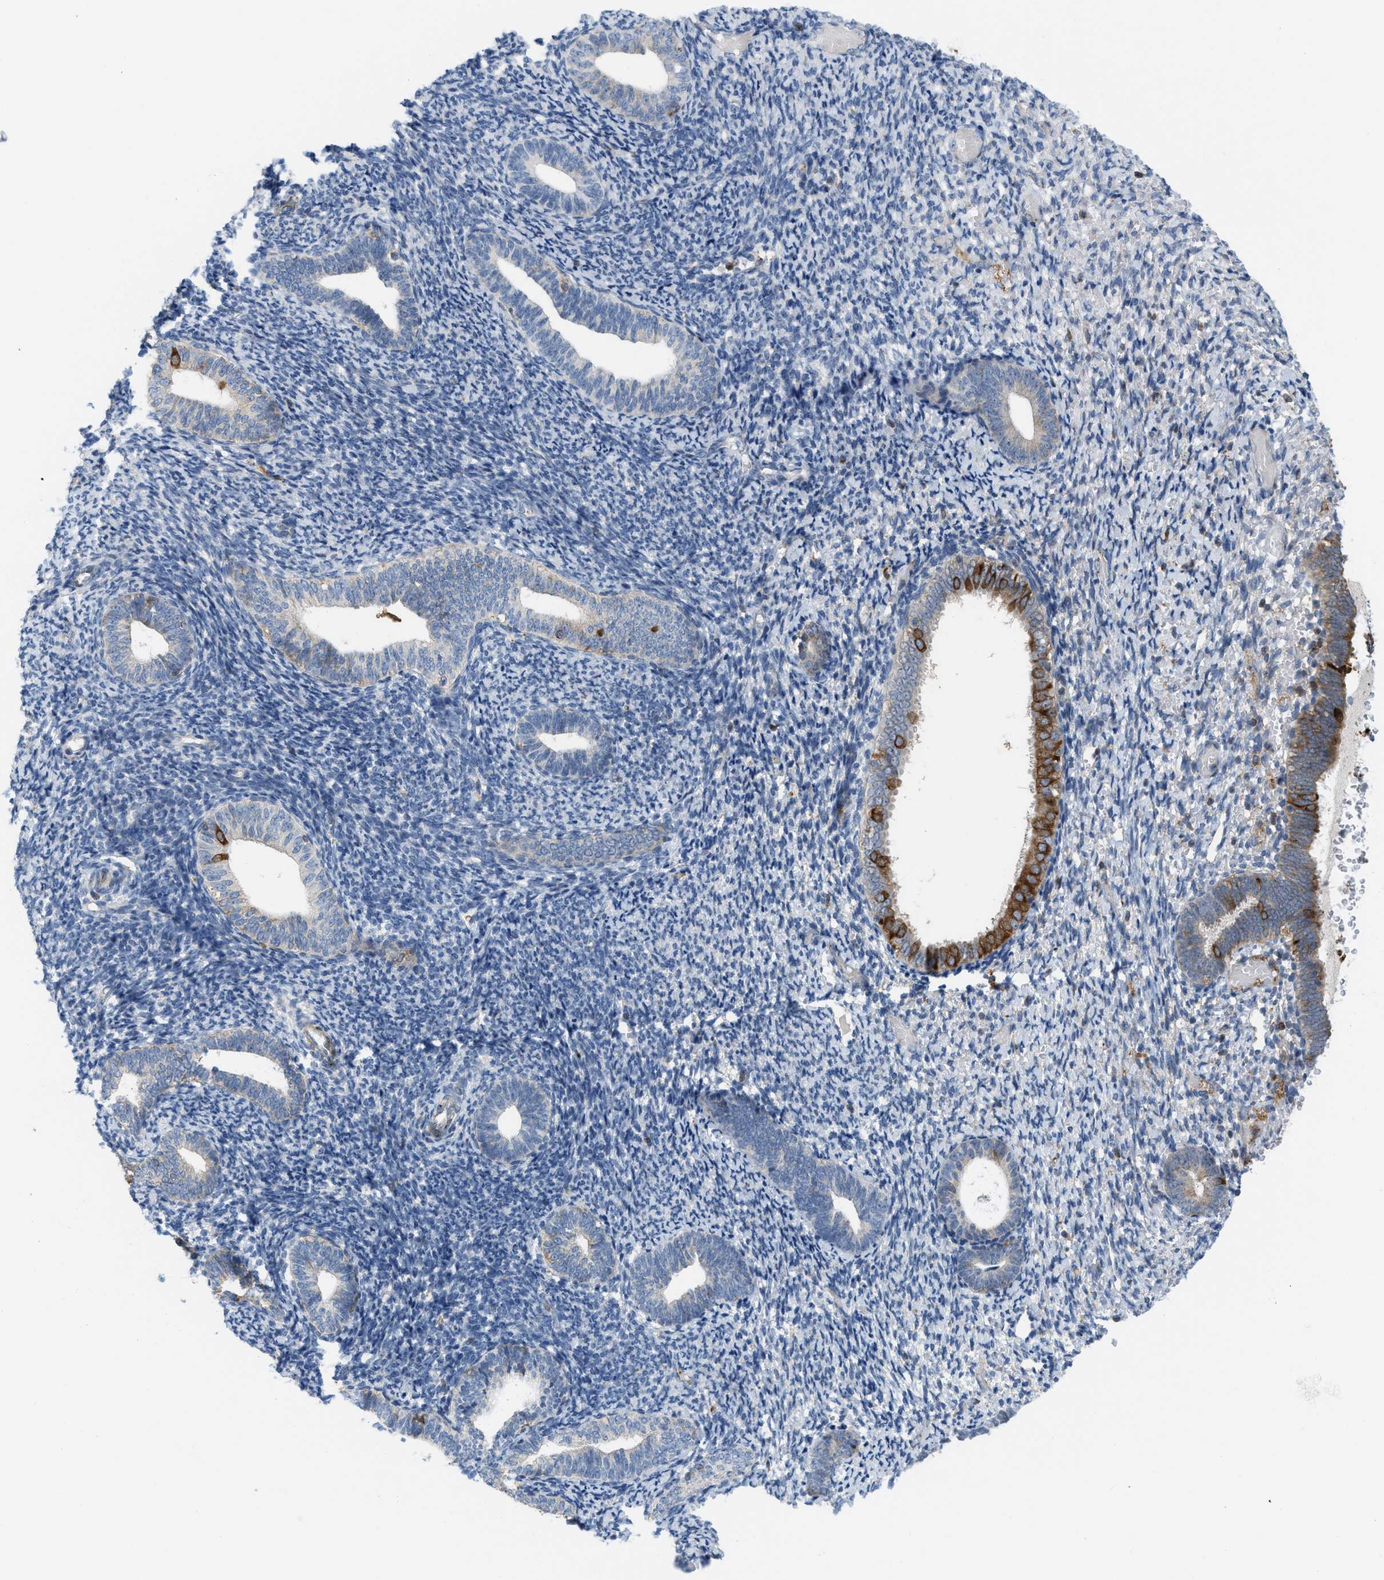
{"staining": {"intensity": "negative", "quantity": "none", "location": "none"}, "tissue": "endometrium", "cell_type": "Cells in endometrial stroma", "image_type": "normal", "snomed": [{"axis": "morphology", "description": "Normal tissue, NOS"}, {"axis": "topography", "description": "Endometrium"}], "caption": "This is an IHC micrograph of benign human endometrium. There is no staining in cells in endometrial stroma.", "gene": "DIPK1A", "patient": {"sex": "female", "age": 66}}